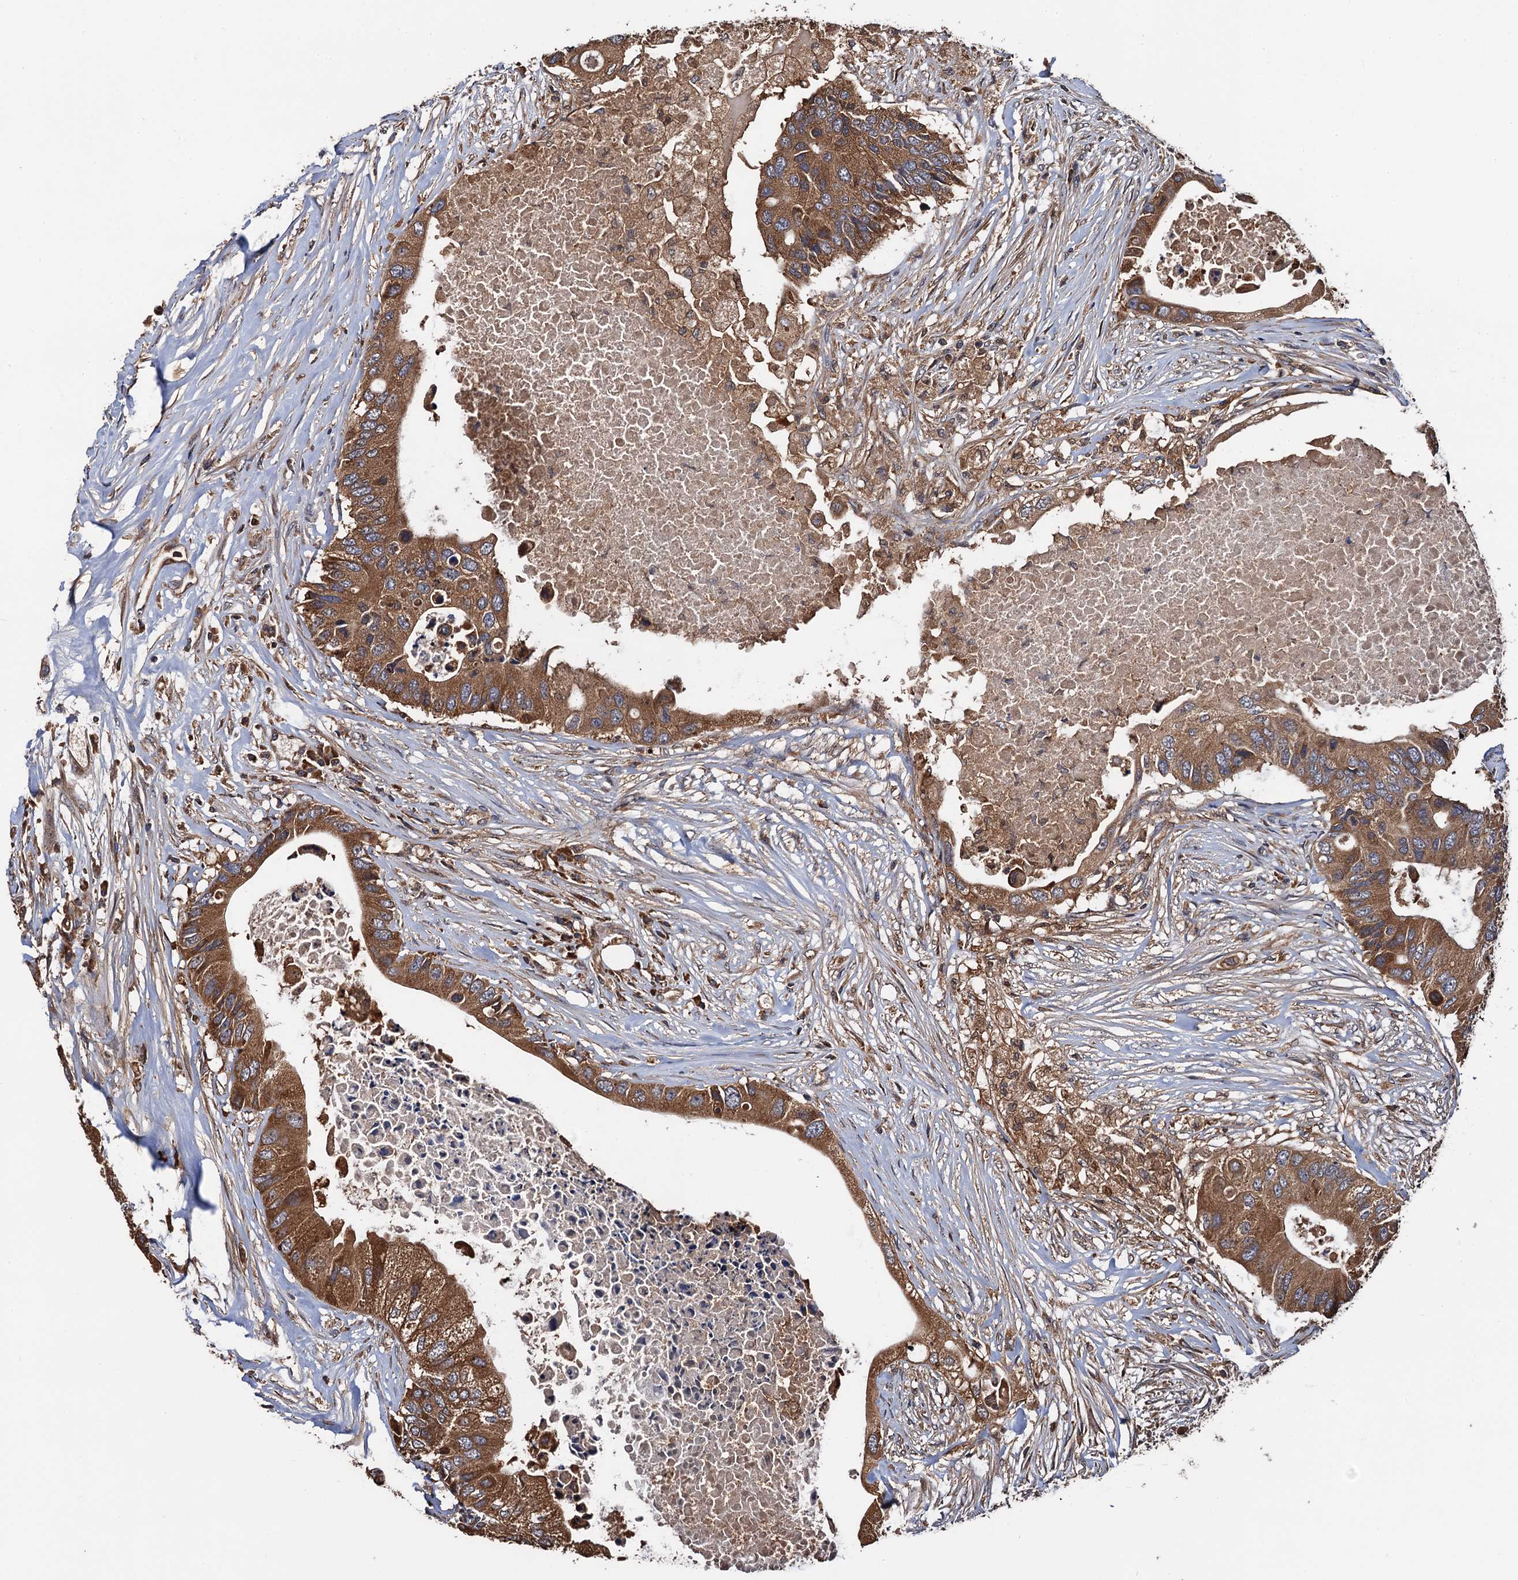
{"staining": {"intensity": "moderate", "quantity": ">75%", "location": "cytoplasmic/membranous"}, "tissue": "colorectal cancer", "cell_type": "Tumor cells", "image_type": "cancer", "snomed": [{"axis": "morphology", "description": "Adenocarcinoma, NOS"}, {"axis": "topography", "description": "Colon"}], "caption": "Adenocarcinoma (colorectal) stained with immunohistochemistry (IHC) exhibits moderate cytoplasmic/membranous staining in approximately >75% of tumor cells.", "gene": "RGS11", "patient": {"sex": "male", "age": 71}}